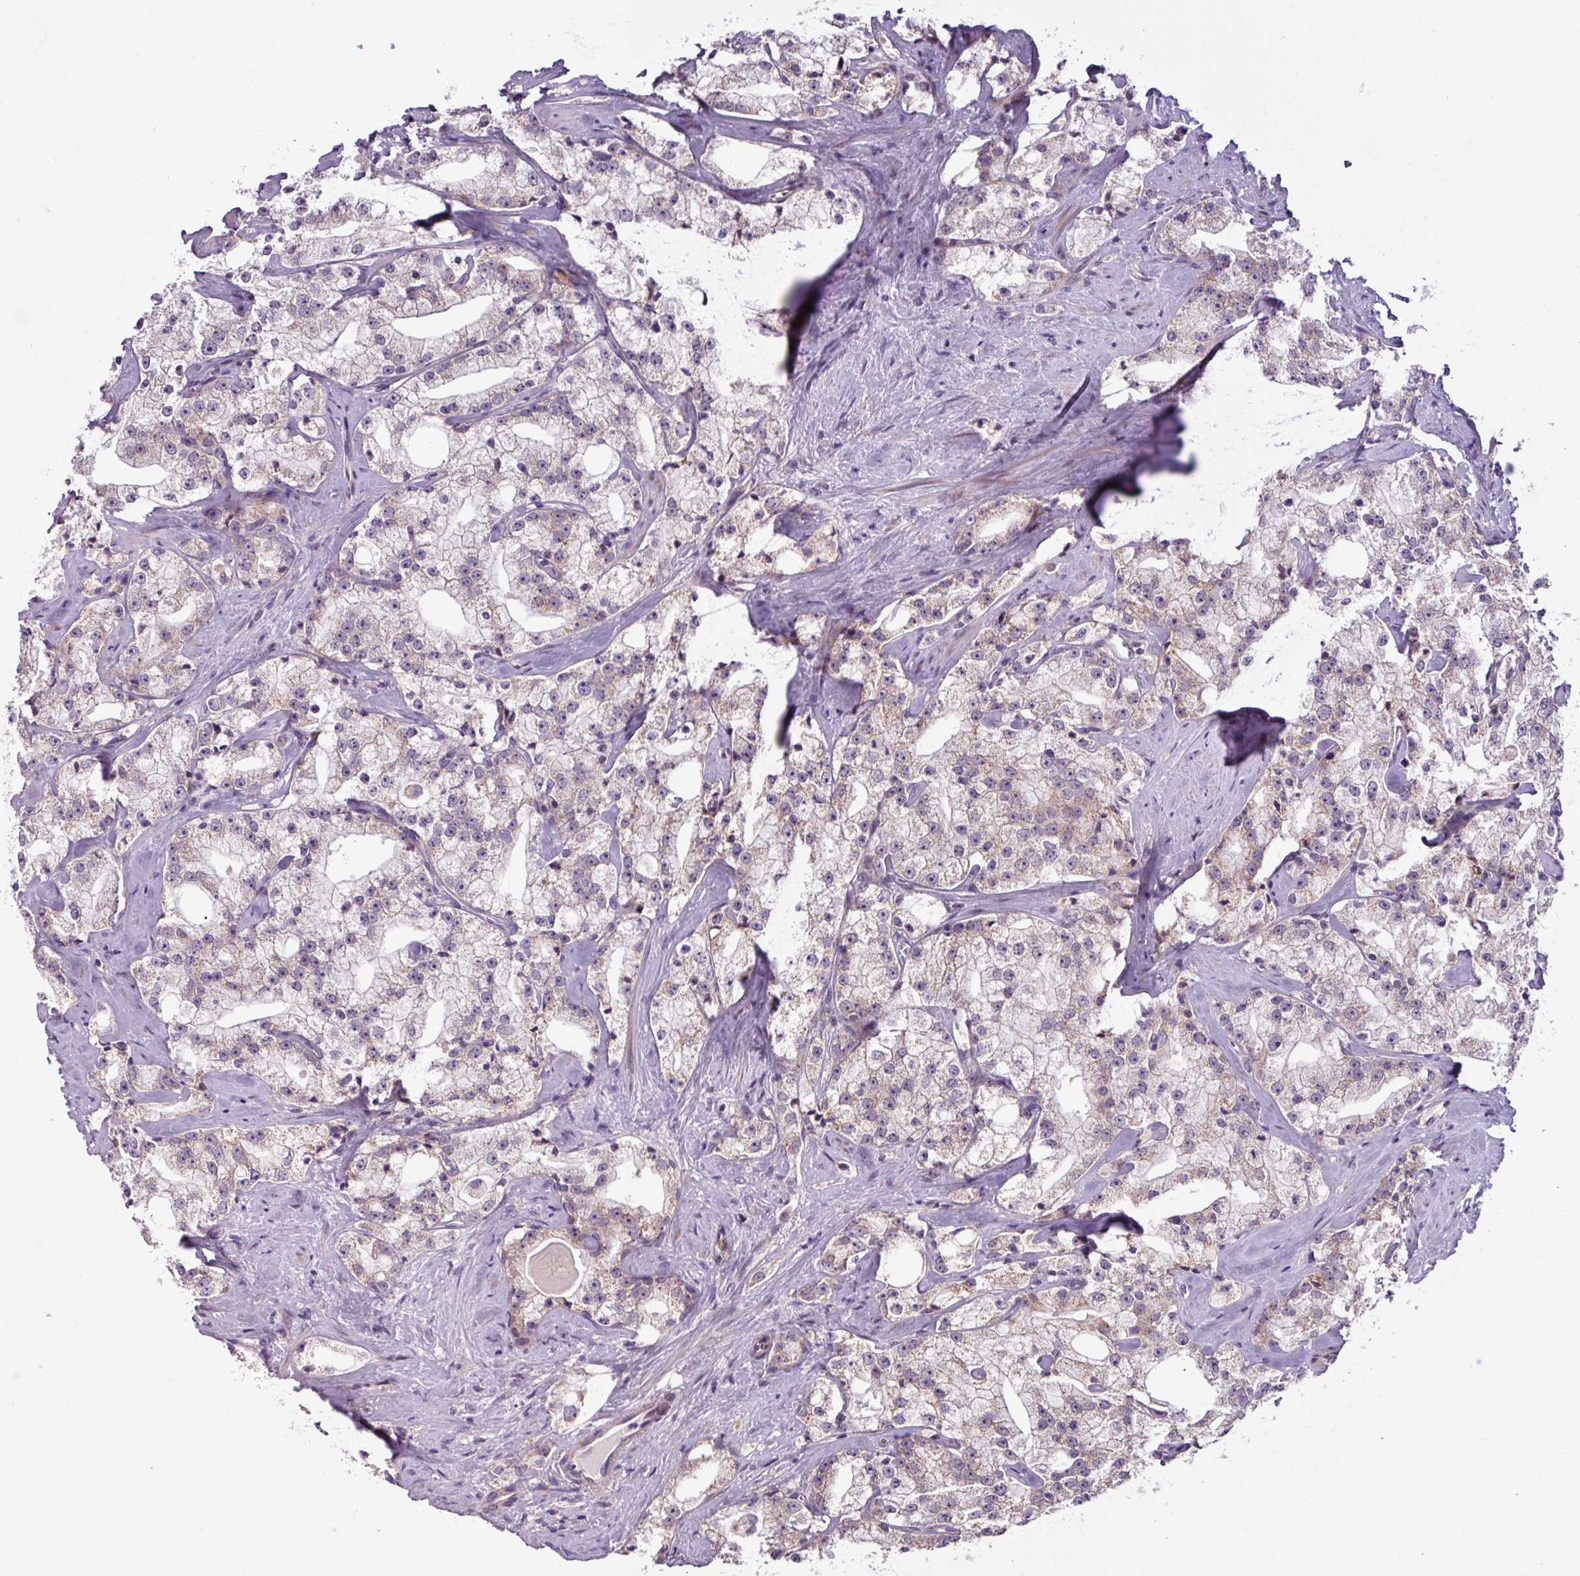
{"staining": {"intensity": "weak", "quantity": ">75%", "location": "cytoplasmic/membranous"}, "tissue": "prostate cancer", "cell_type": "Tumor cells", "image_type": "cancer", "snomed": [{"axis": "morphology", "description": "Adenocarcinoma, High grade"}, {"axis": "topography", "description": "Prostate"}], "caption": "Human prostate high-grade adenocarcinoma stained with a protein marker demonstrates weak staining in tumor cells.", "gene": "OGFOD3", "patient": {"sex": "male", "age": 64}}